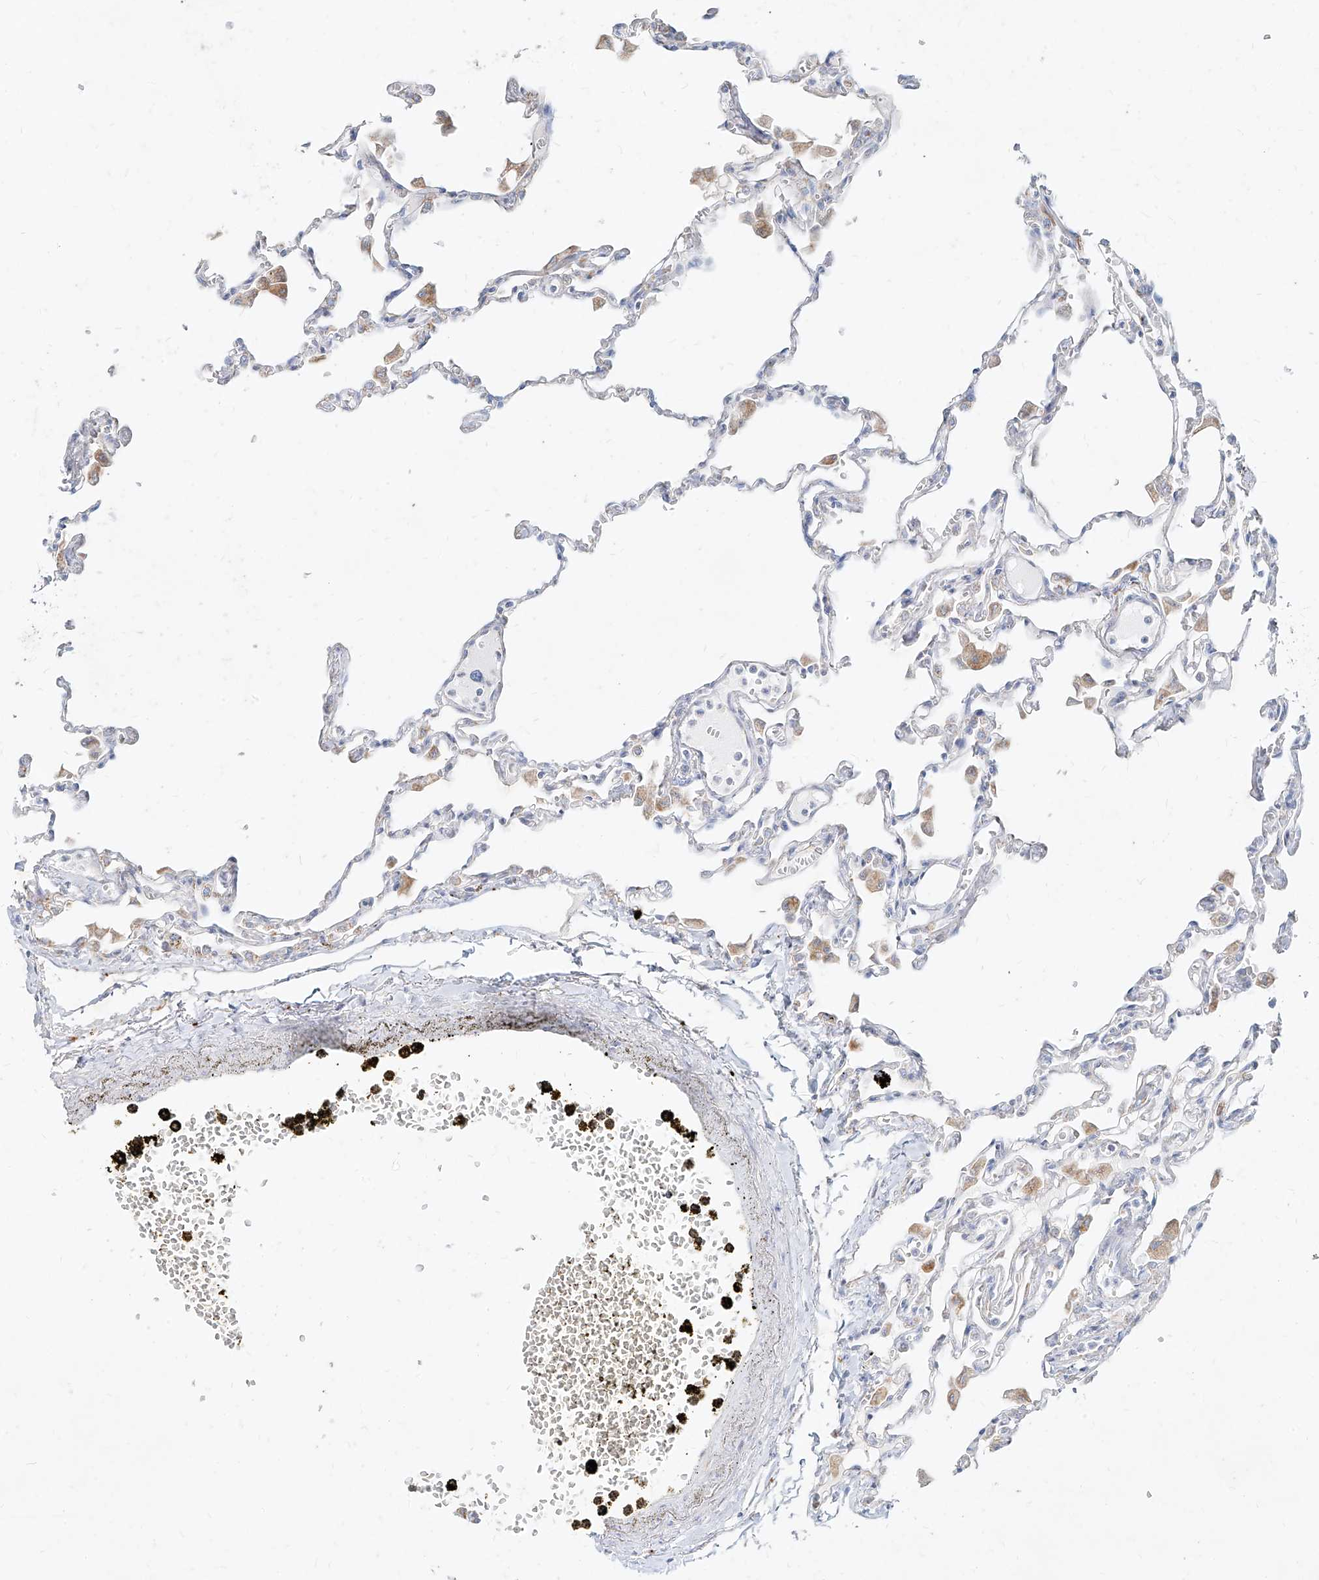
{"staining": {"intensity": "negative", "quantity": "none", "location": "none"}, "tissue": "lung", "cell_type": "Alveolar cells", "image_type": "normal", "snomed": [{"axis": "morphology", "description": "Normal tissue, NOS"}, {"axis": "topography", "description": "Bronchus"}, {"axis": "topography", "description": "Lung"}], "caption": "Alveolar cells show no significant staining in unremarkable lung. (DAB immunohistochemistry visualized using brightfield microscopy, high magnification).", "gene": "MTX2", "patient": {"sex": "female", "age": 49}}